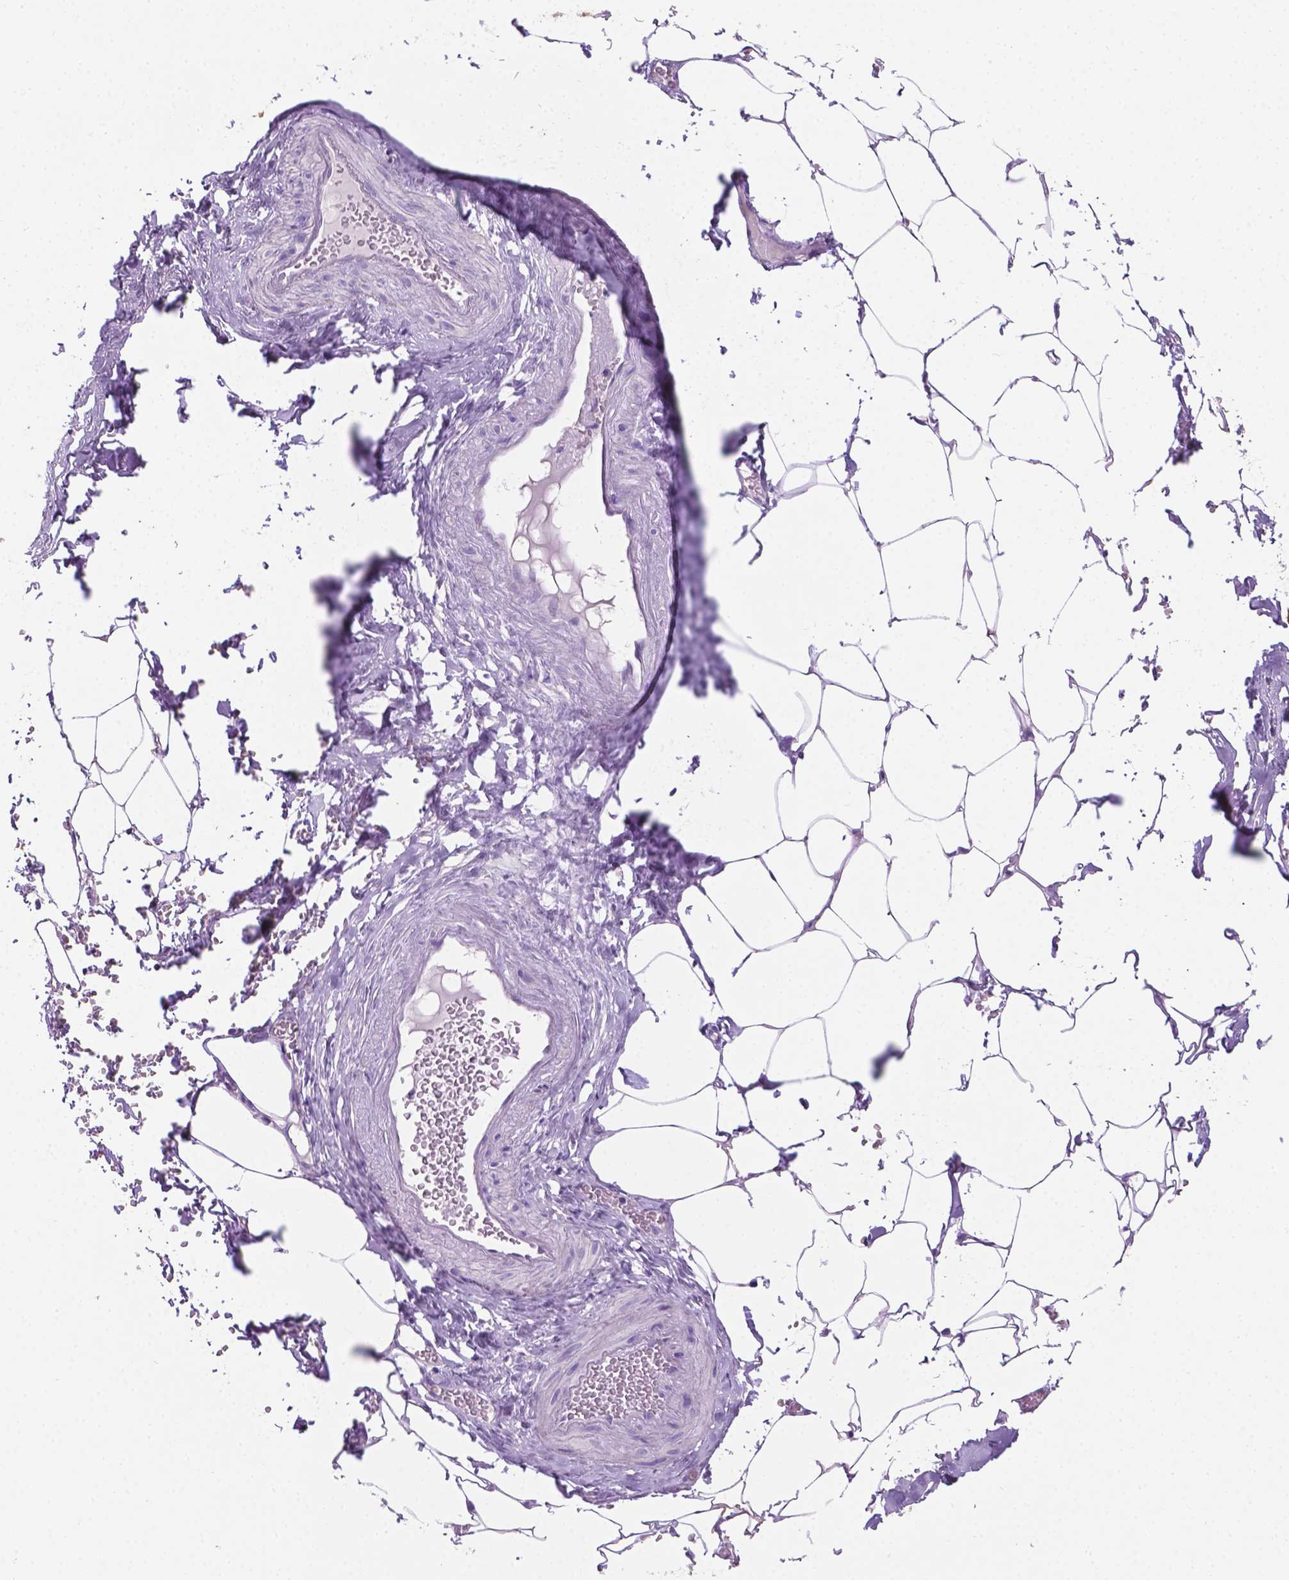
{"staining": {"intensity": "negative", "quantity": "none", "location": "none"}, "tissue": "adipose tissue", "cell_type": "Adipocytes", "image_type": "normal", "snomed": [{"axis": "morphology", "description": "Normal tissue, NOS"}, {"axis": "topography", "description": "Prostate"}, {"axis": "topography", "description": "Peripheral nerve tissue"}], "caption": "A high-resolution histopathology image shows immunohistochemistry staining of unremarkable adipose tissue, which displays no significant positivity in adipocytes.", "gene": "CSPG5", "patient": {"sex": "male", "age": 55}}